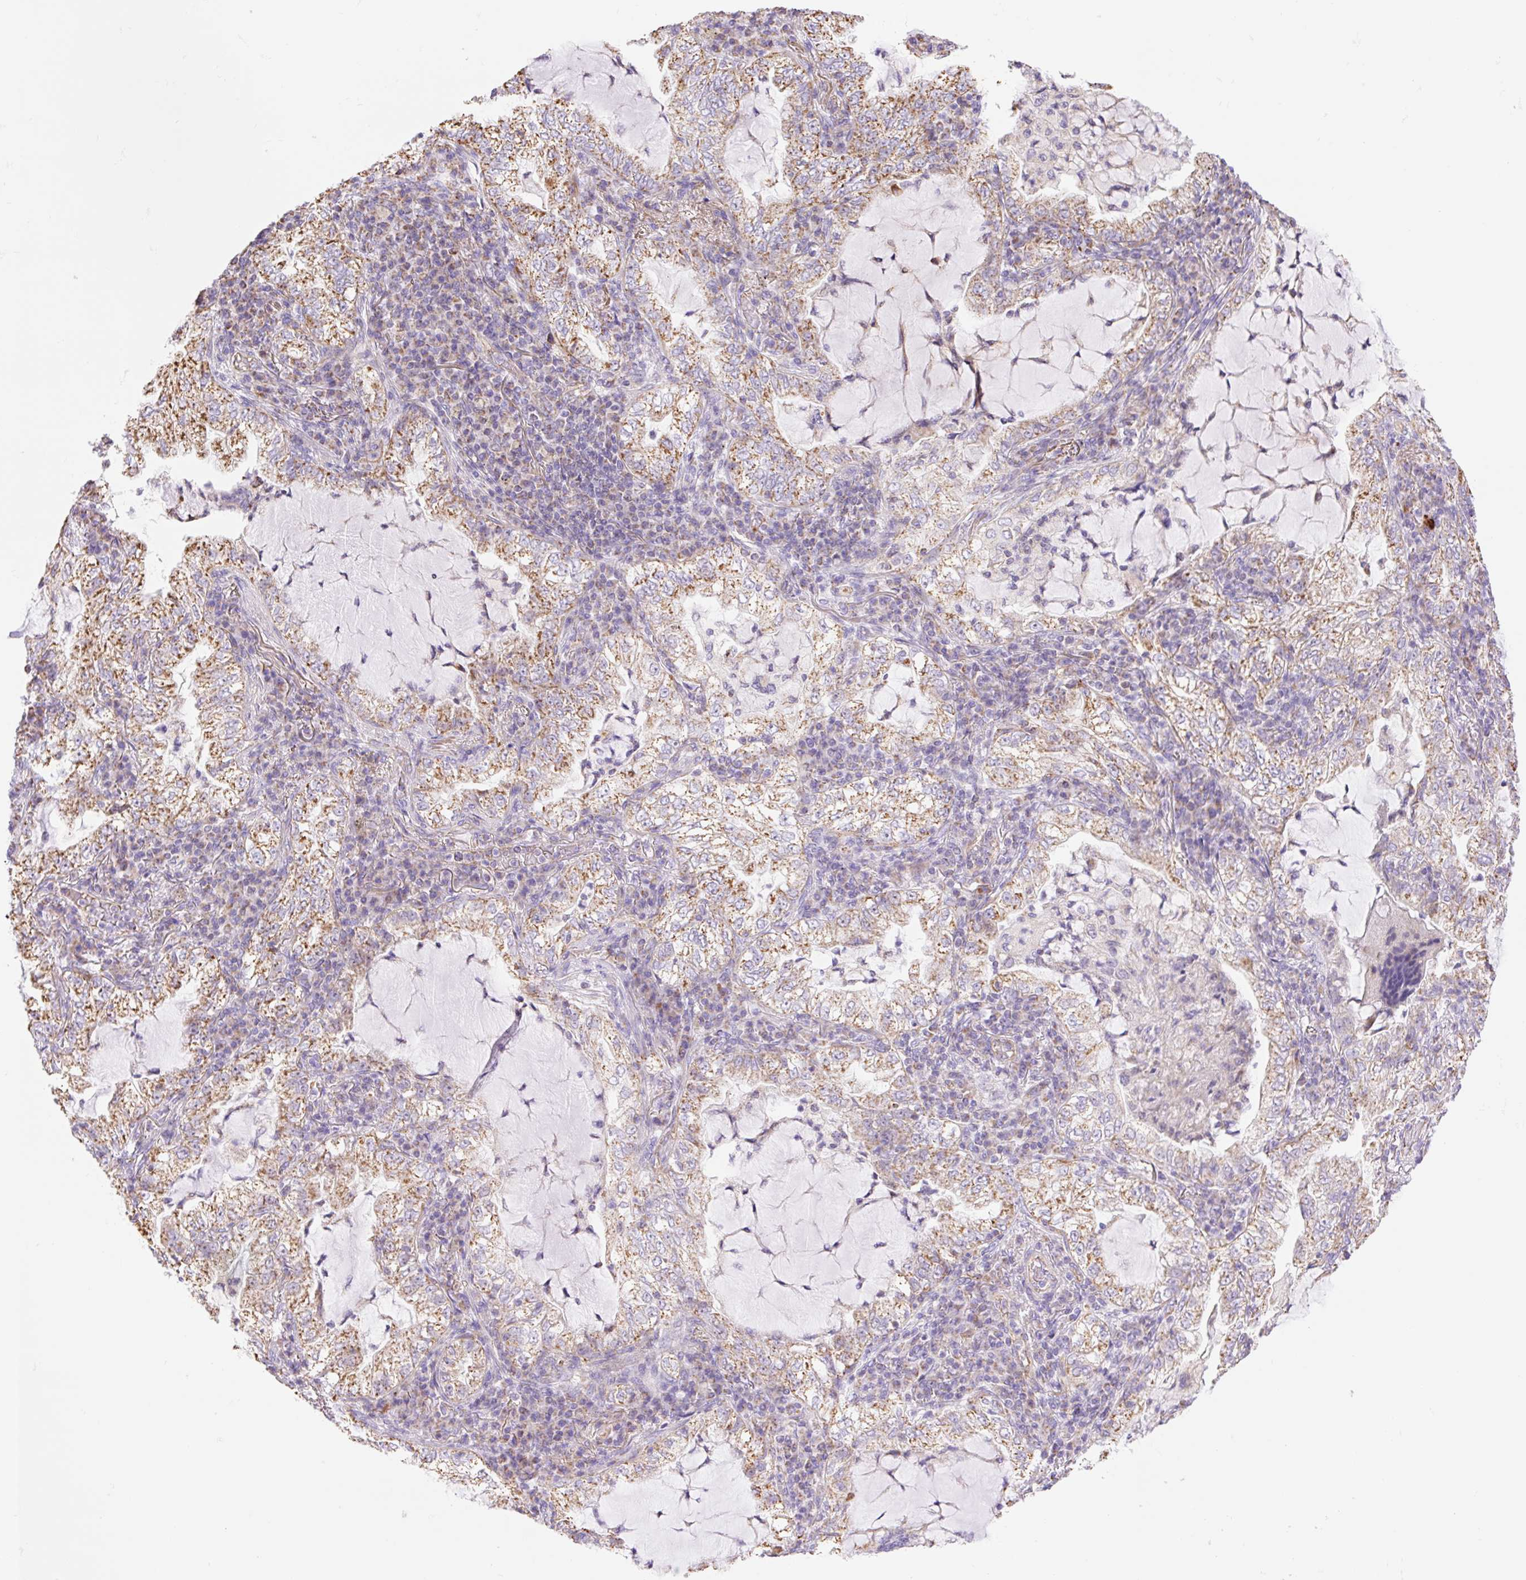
{"staining": {"intensity": "moderate", "quantity": ">75%", "location": "cytoplasmic/membranous"}, "tissue": "lung cancer", "cell_type": "Tumor cells", "image_type": "cancer", "snomed": [{"axis": "morphology", "description": "Adenocarcinoma, NOS"}, {"axis": "topography", "description": "Lung"}], "caption": "Human lung cancer stained with a protein marker reveals moderate staining in tumor cells.", "gene": "ESAM", "patient": {"sex": "female", "age": 73}}